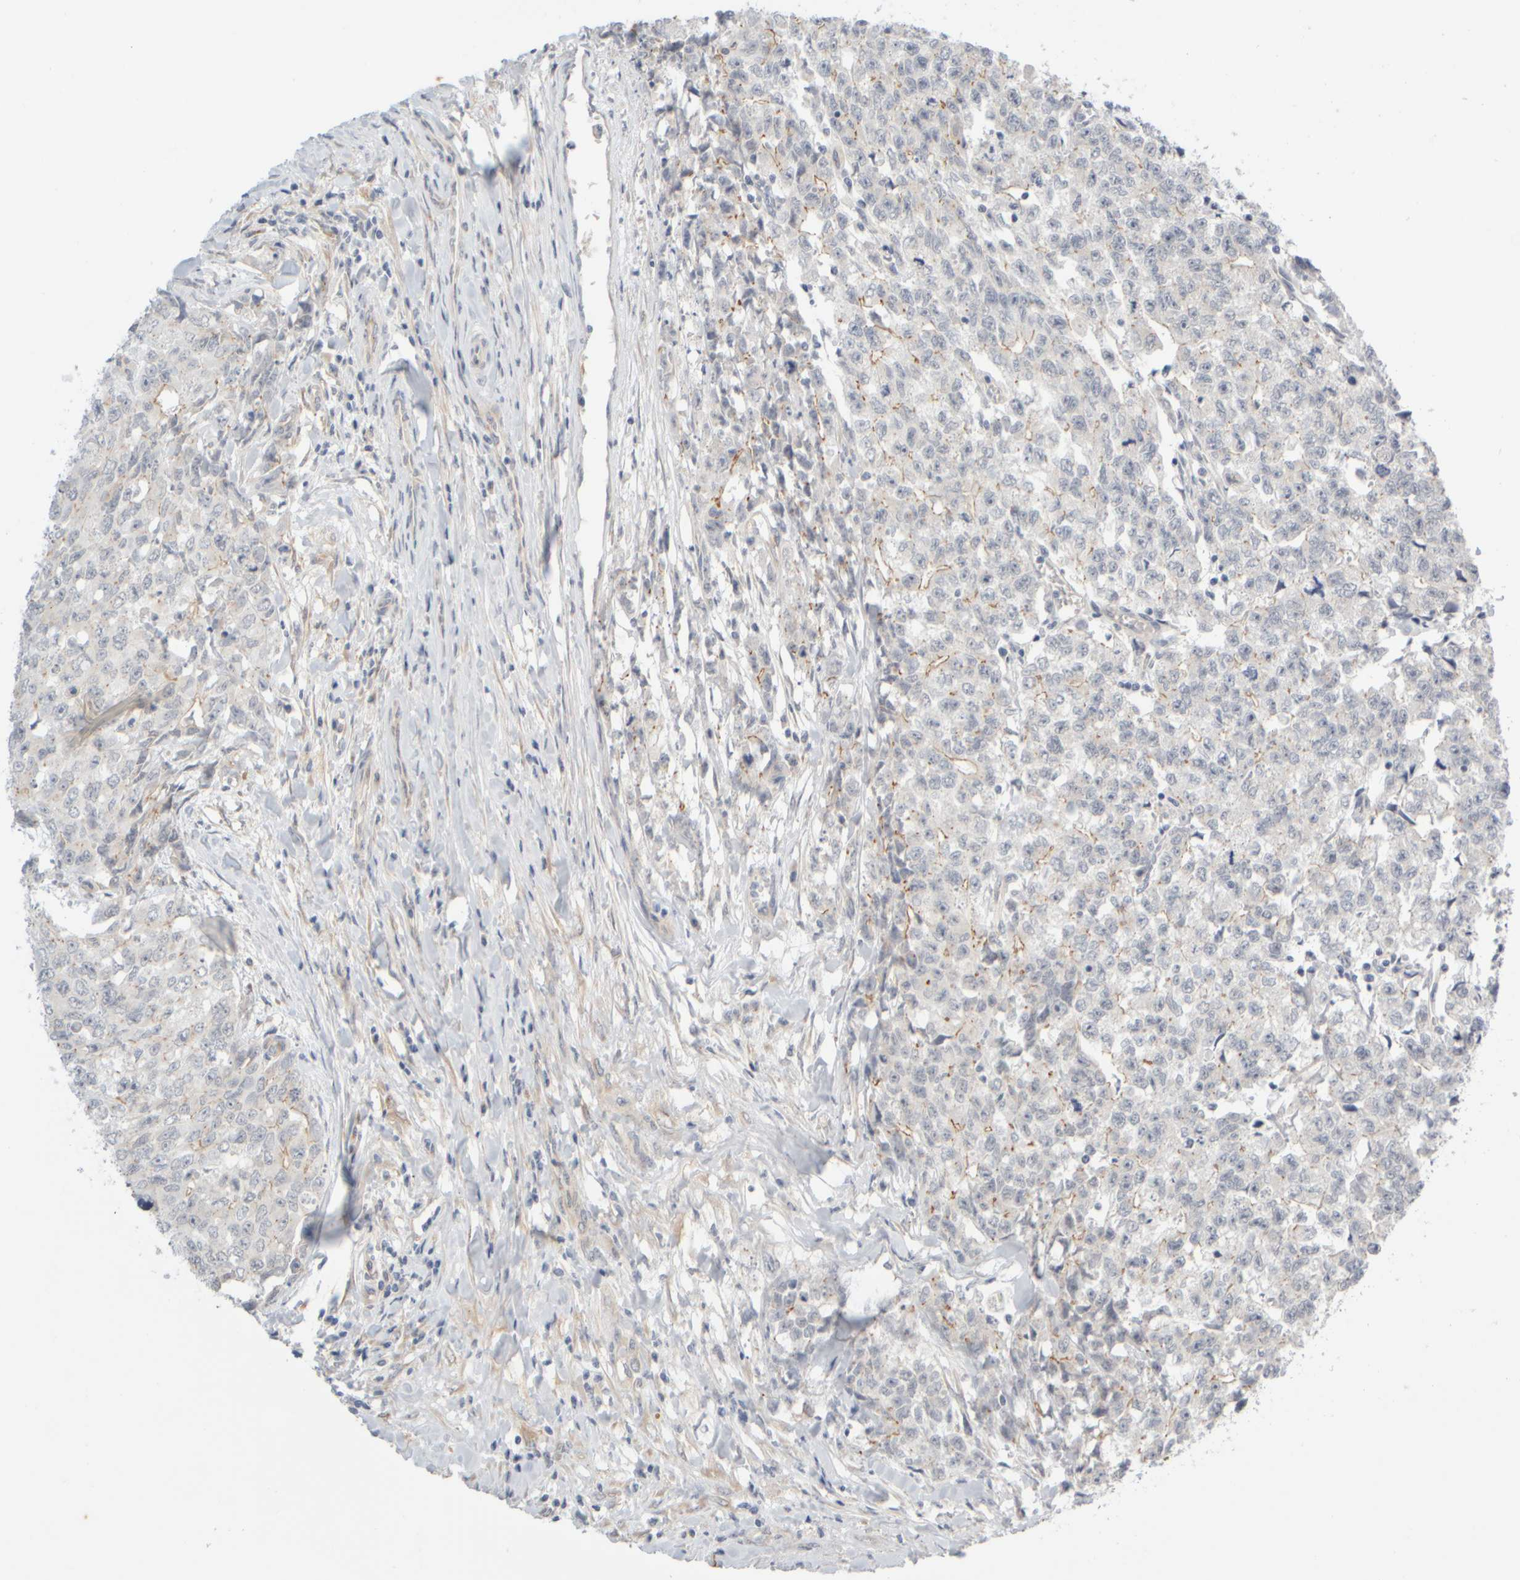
{"staining": {"intensity": "weak", "quantity": "<25%", "location": "cytoplasmic/membranous"}, "tissue": "testis cancer", "cell_type": "Tumor cells", "image_type": "cancer", "snomed": [{"axis": "morphology", "description": "Carcinoma, Embryonal, NOS"}, {"axis": "topography", "description": "Testis"}], "caption": "Immunohistochemistry (IHC) of testis cancer (embryonal carcinoma) exhibits no expression in tumor cells.", "gene": "GOPC", "patient": {"sex": "male", "age": 28}}